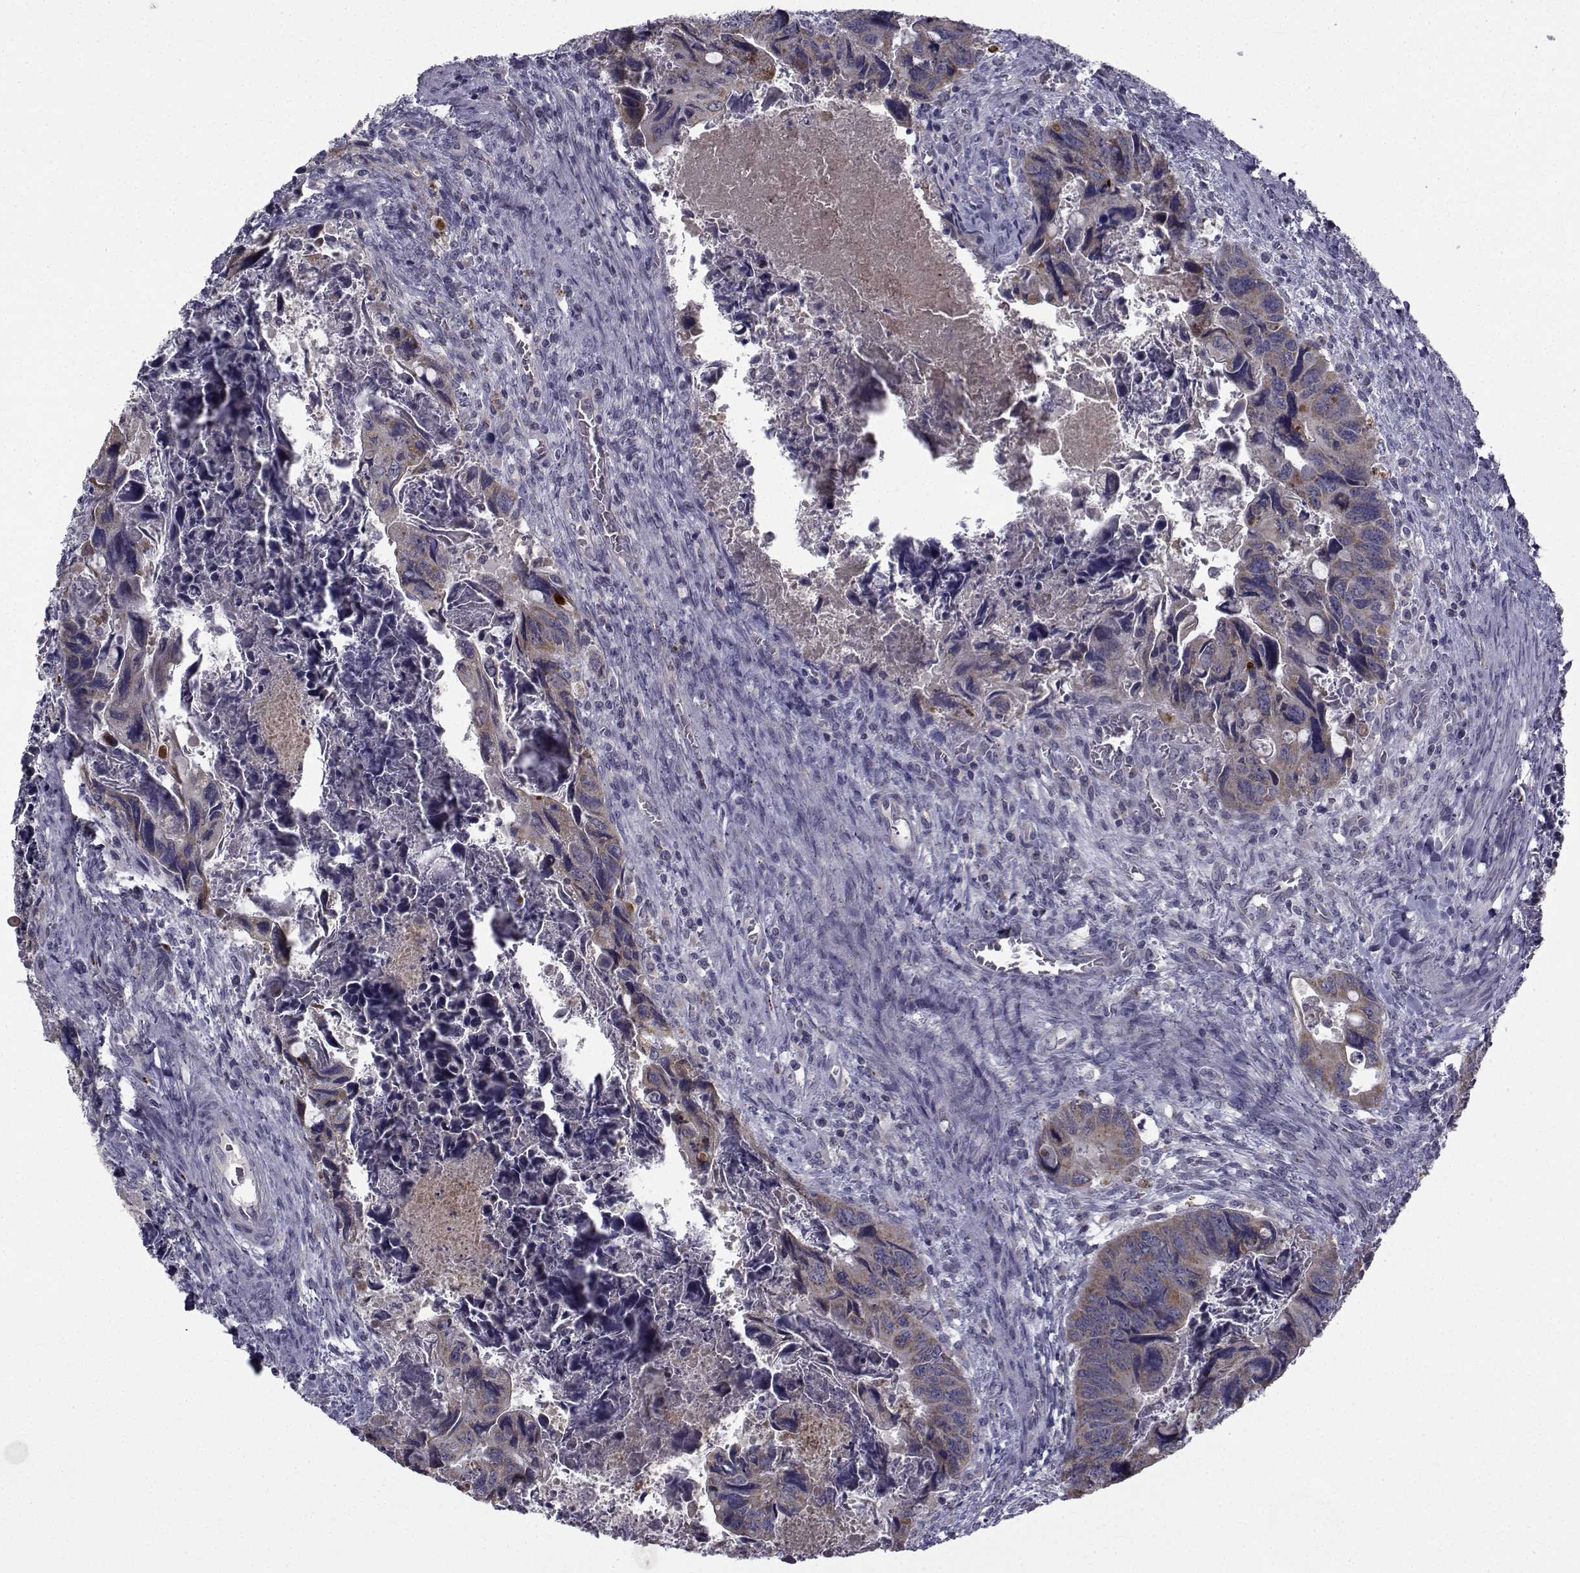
{"staining": {"intensity": "weak", "quantity": "25%-75%", "location": "cytoplasmic/membranous"}, "tissue": "colorectal cancer", "cell_type": "Tumor cells", "image_type": "cancer", "snomed": [{"axis": "morphology", "description": "Adenocarcinoma, NOS"}, {"axis": "topography", "description": "Rectum"}], "caption": "The immunohistochemical stain labels weak cytoplasmic/membranous positivity in tumor cells of colorectal adenocarcinoma tissue.", "gene": "ANGPT1", "patient": {"sex": "male", "age": 62}}